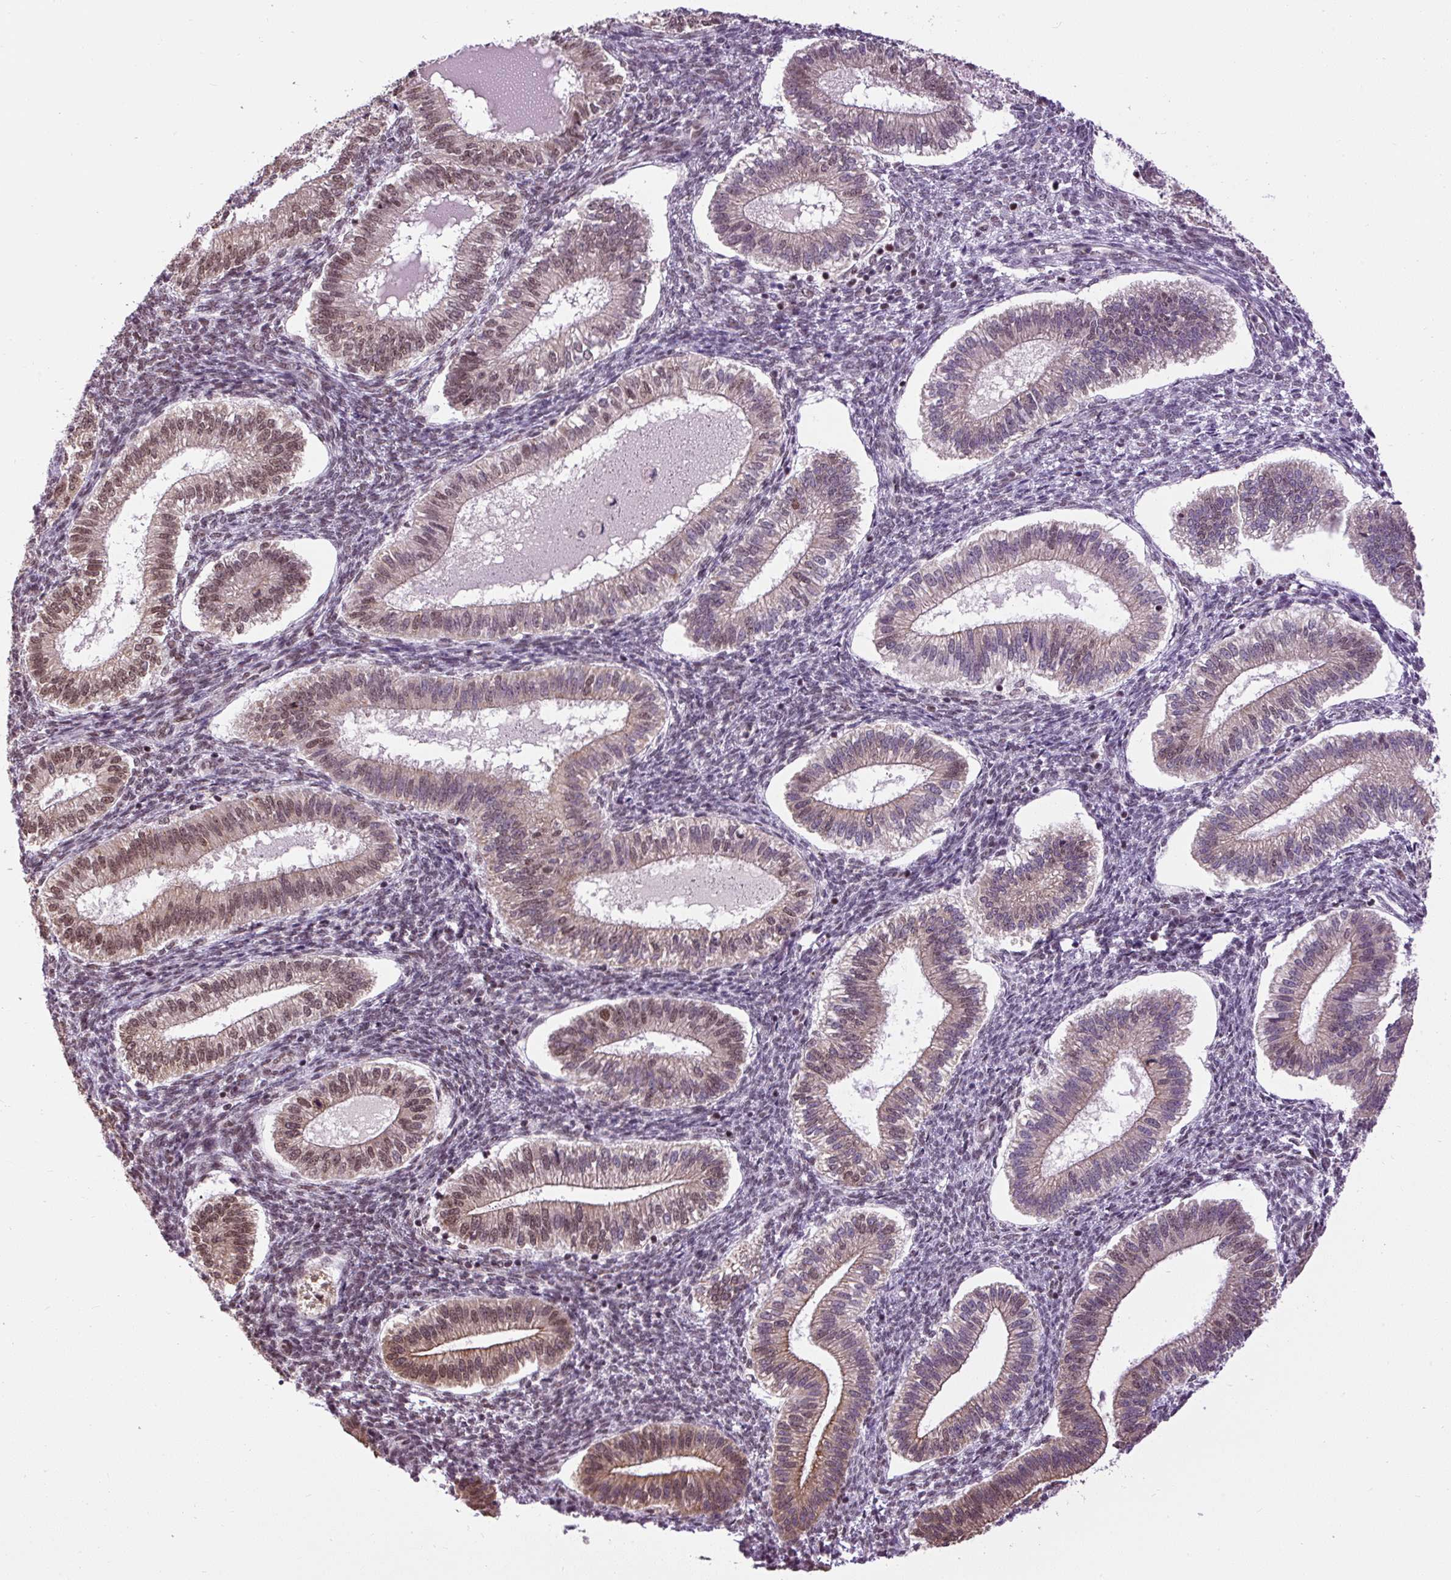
{"staining": {"intensity": "moderate", "quantity": "25%-75%", "location": "nuclear"}, "tissue": "endometrium", "cell_type": "Cells in endometrial stroma", "image_type": "normal", "snomed": [{"axis": "morphology", "description": "Normal tissue, NOS"}, {"axis": "topography", "description": "Endometrium"}], "caption": "Protein expression analysis of unremarkable human endometrium reveals moderate nuclear positivity in about 25%-75% of cells in endometrial stroma. The staining was performed using DAB, with brown indicating positive protein expression. Nuclei are stained blue with hematoxylin.", "gene": "ZNF672", "patient": {"sex": "female", "age": 25}}